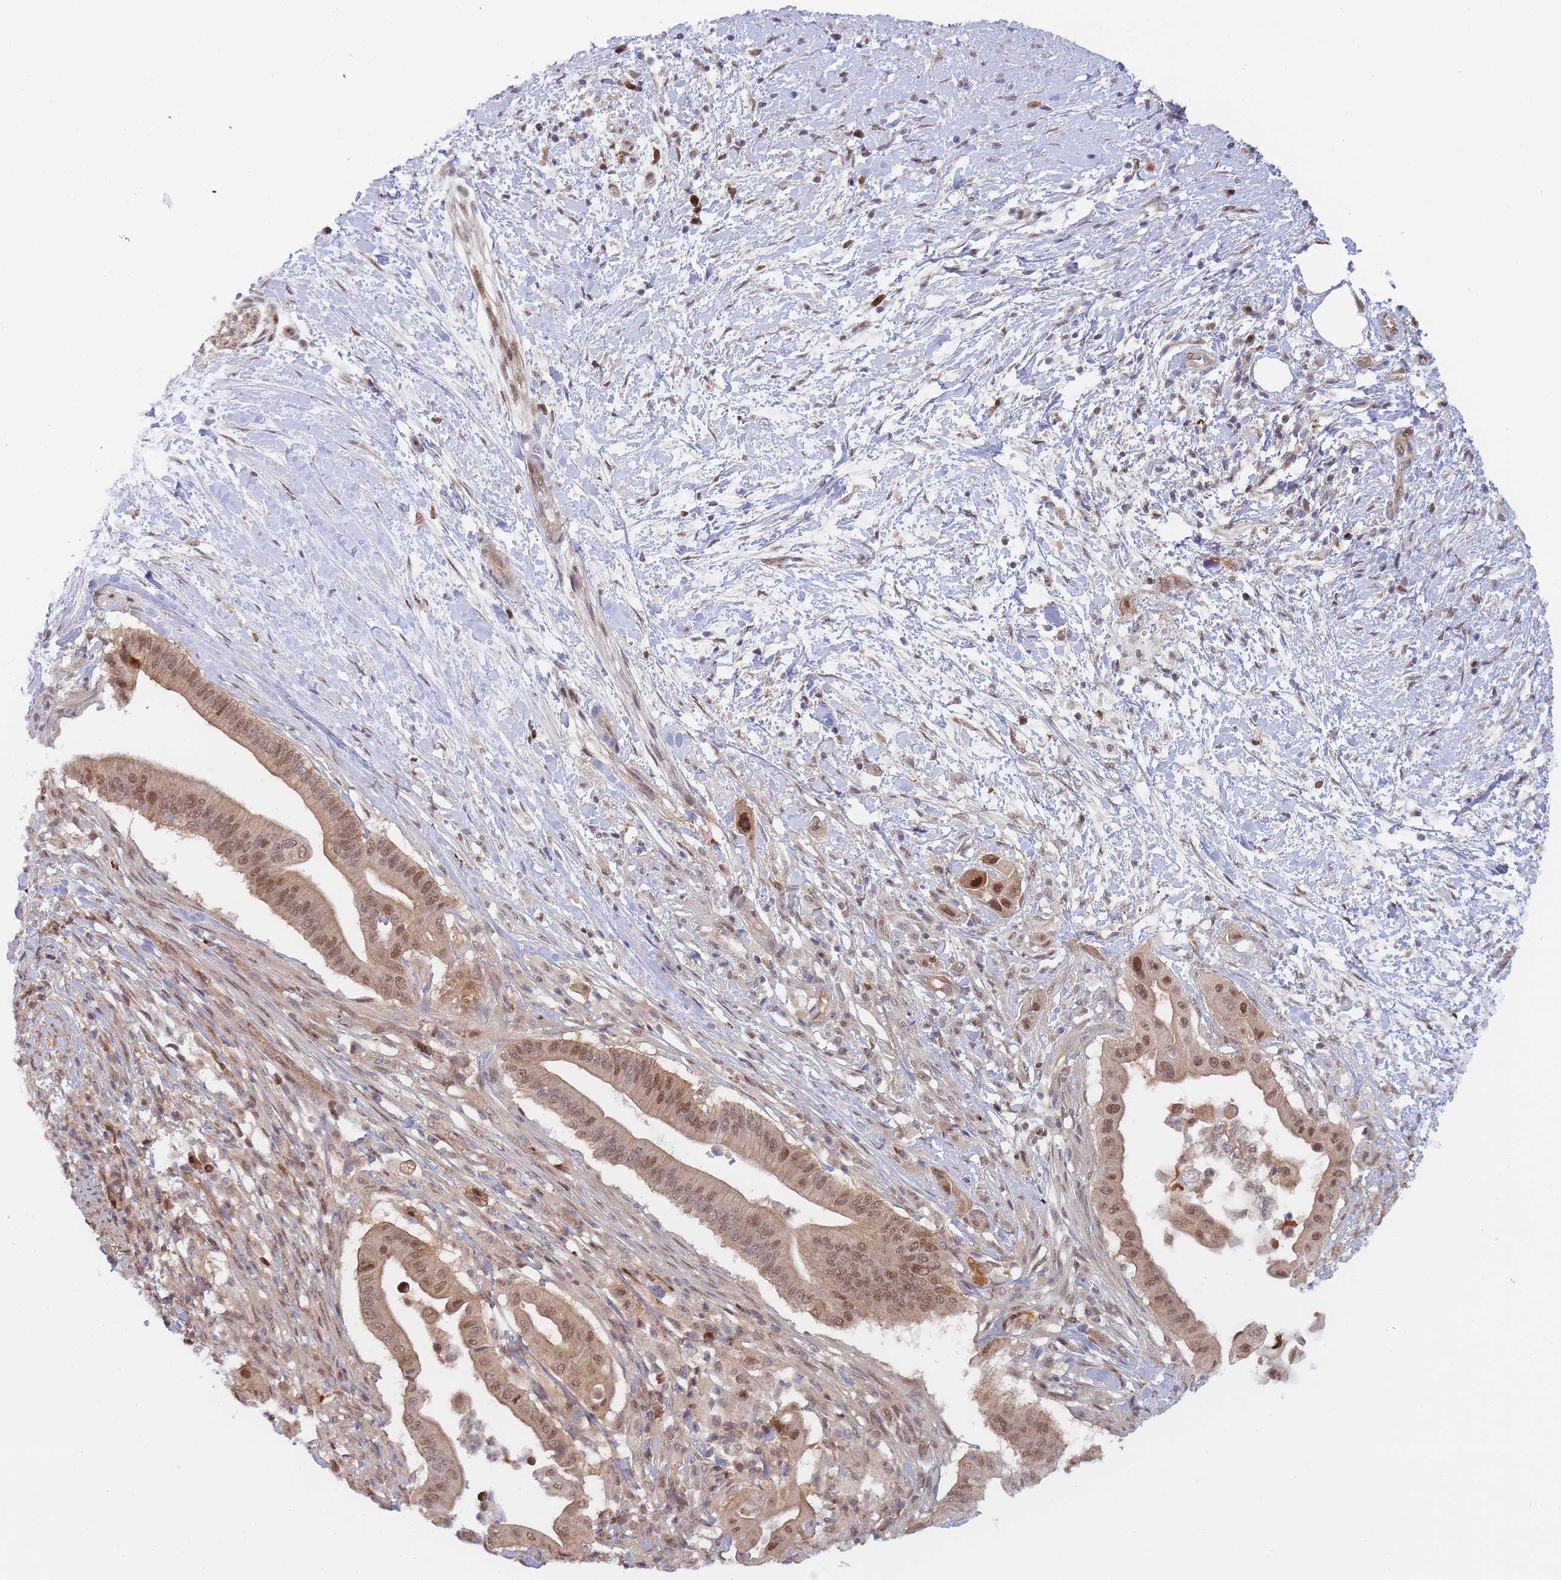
{"staining": {"intensity": "weak", "quantity": ">75%", "location": "cytoplasmic/membranous,nuclear"}, "tissue": "pancreatic cancer", "cell_type": "Tumor cells", "image_type": "cancer", "snomed": [{"axis": "morphology", "description": "Adenocarcinoma, NOS"}, {"axis": "topography", "description": "Pancreas"}], "caption": "A histopathology image of human pancreatic cancer (adenocarcinoma) stained for a protein shows weak cytoplasmic/membranous and nuclear brown staining in tumor cells.", "gene": "NSFL1C", "patient": {"sex": "male", "age": 68}}